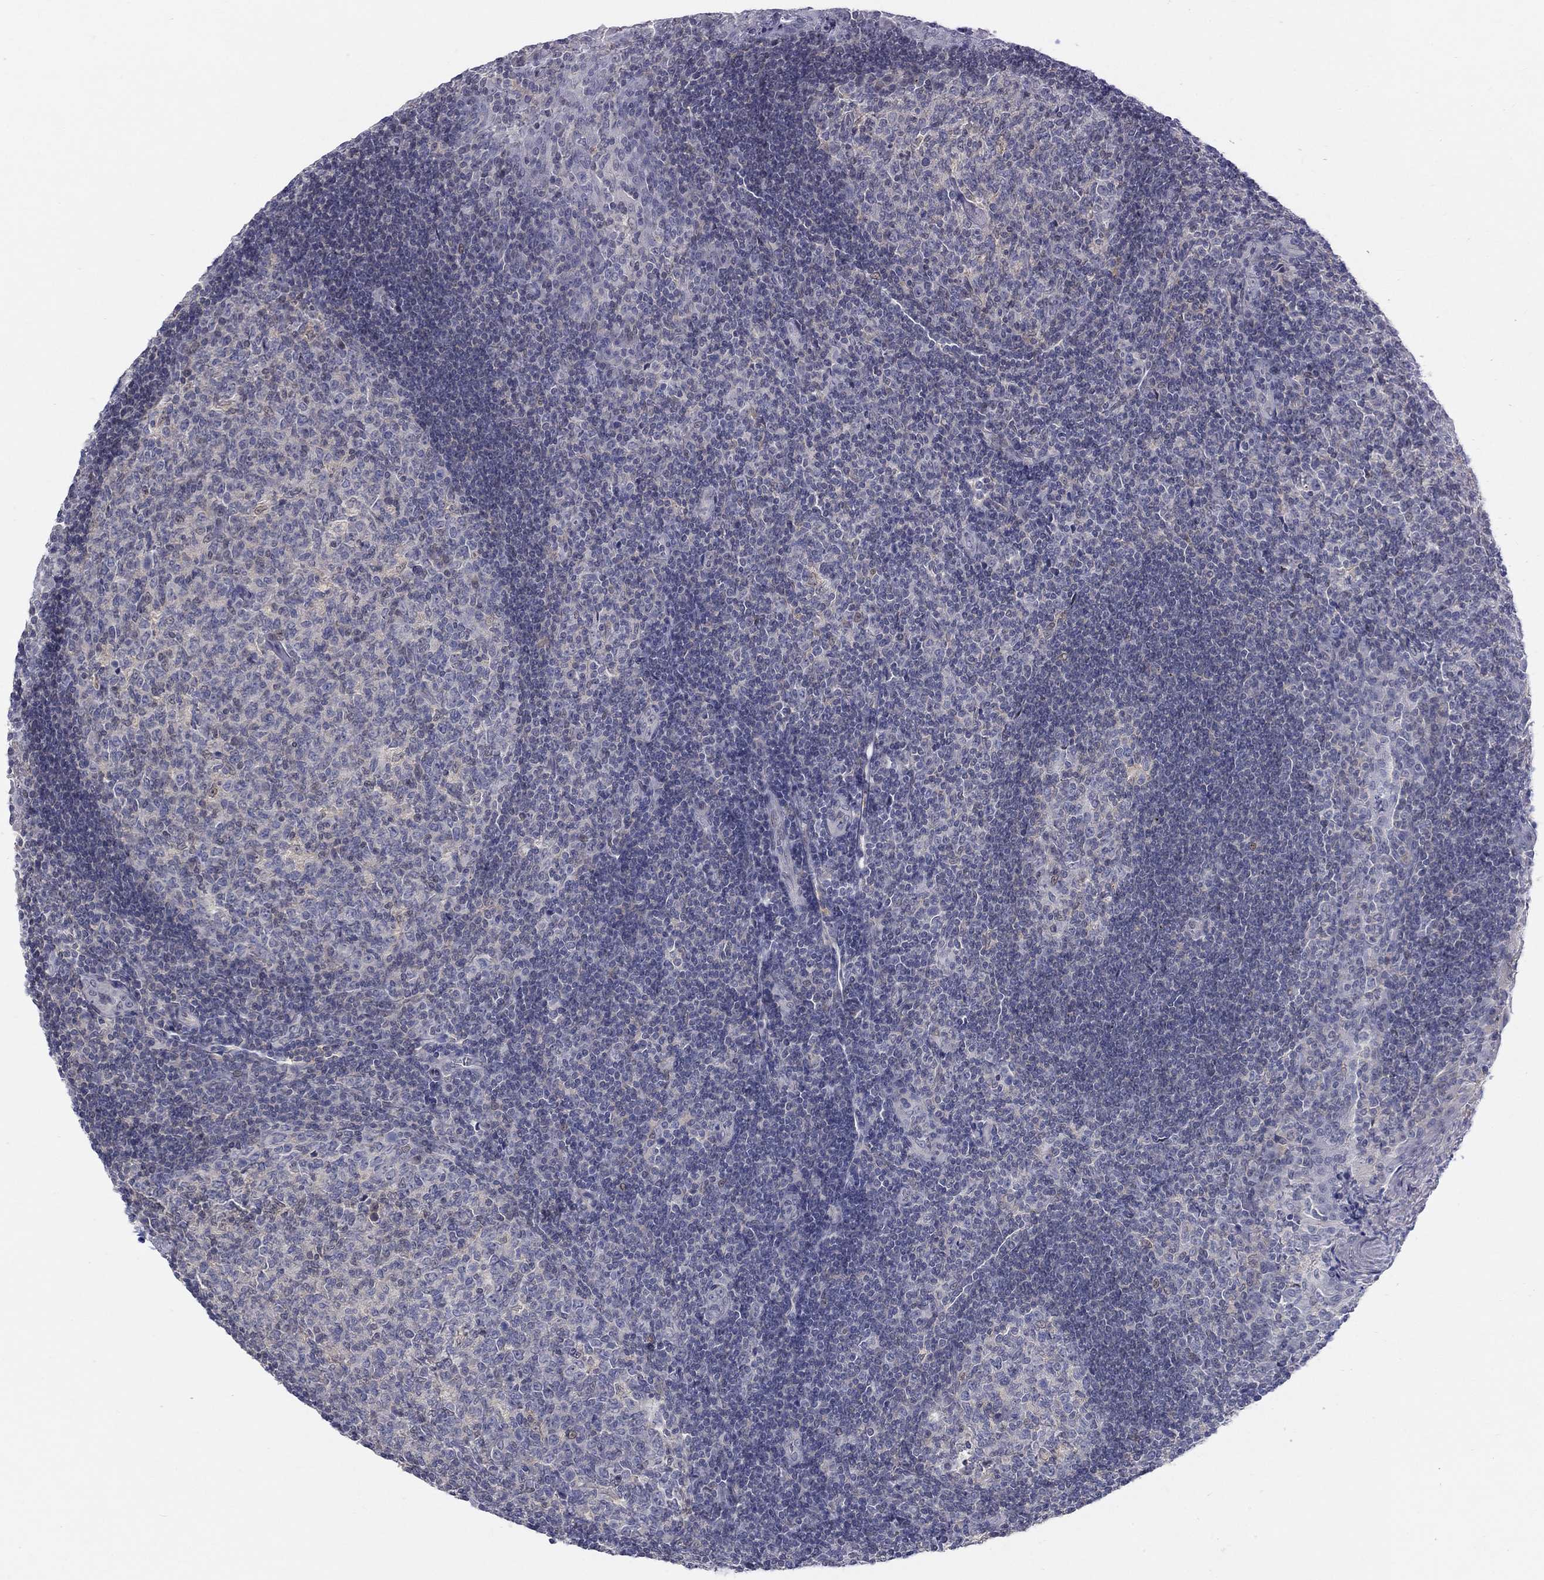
{"staining": {"intensity": "weak", "quantity": "<25%", "location": "nuclear"}, "tissue": "tonsil", "cell_type": "Germinal center cells", "image_type": "normal", "snomed": [{"axis": "morphology", "description": "Normal tissue, NOS"}, {"axis": "topography", "description": "Tonsil"}], "caption": "This image is of benign tonsil stained with immunohistochemistry to label a protein in brown with the nuclei are counter-stained blue. There is no expression in germinal center cells.", "gene": "EGFLAM", "patient": {"sex": "female", "age": 12}}